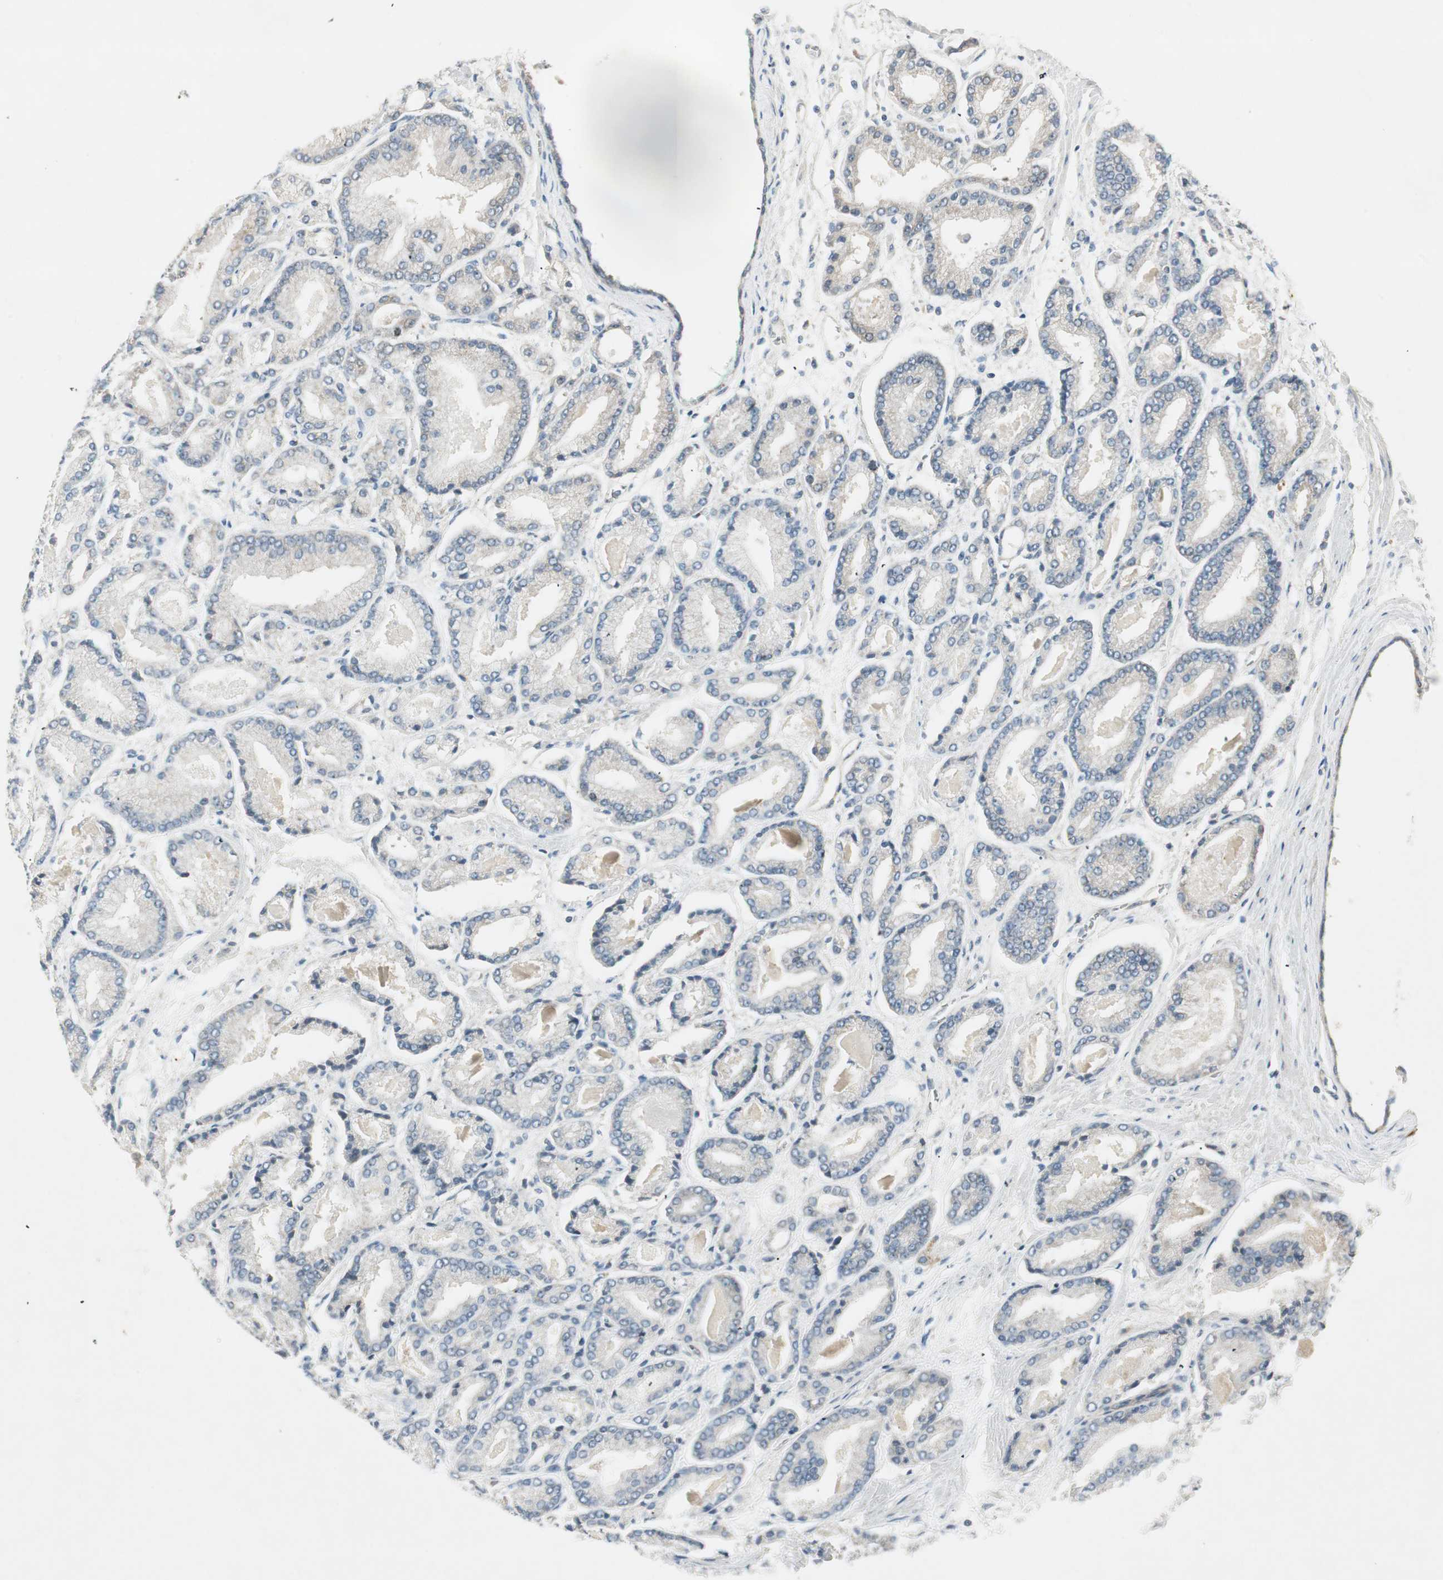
{"staining": {"intensity": "weak", "quantity": "<25%", "location": "cytoplasmic/membranous"}, "tissue": "prostate cancer", "cell_type": "Tumor cells", "image_type": "cancer", "snomed": [{"axis": "morphology", "description": "Adenocarcinoma, Low grade"}, {"axis": "topography", "description": "Prostate"}], "caption": "Immunohistochemistry image of human adenocarcinoma (low-grade) (prostate) stained for a protein (brown), which demonstrates no positivity in tumor cells.", "gene": "STON1-GTF2A1L", "patient": {"sex": "male", "age": 59}}